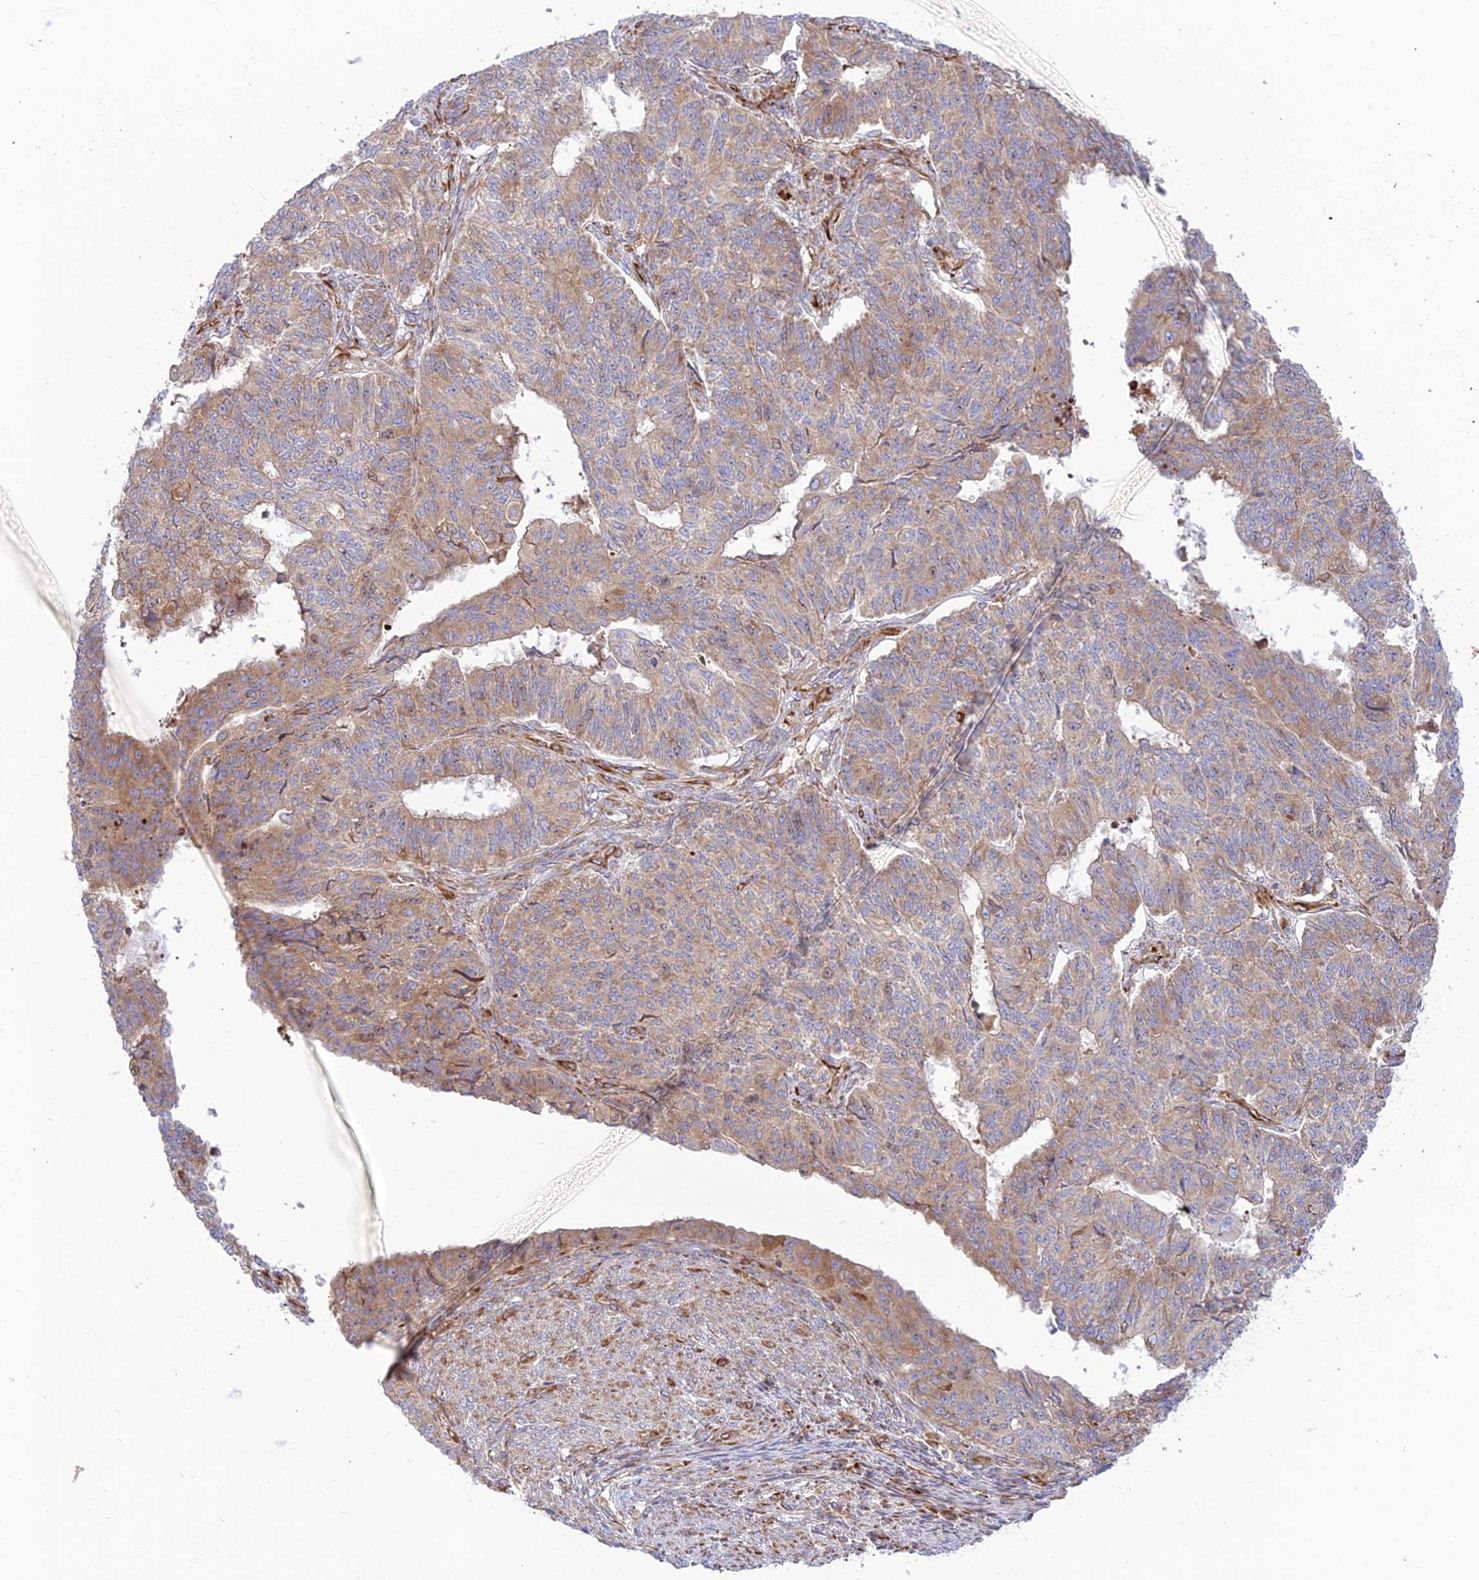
{"staining": {"intensity": "weak", "quantity": ">75%", "location": "cytoplasmic/membranous"}, "tissue": "endometrial cancer", "cell_type": "Tumor cells", "image_type": "cancer", "snomed": [{"axis": "morphology", "description": "Adenocarcinoma, NOS"}, {"axis": "topography", "description": "Endometrium"}], "caption": "The photomicrograph reveals a brown stain indicating the presence of a protein in the cytoplasmic/membranous of tumor cells in endometrial cancer (adenocarcinoma). Using DAB (brown) and hematoxylin (blue) stains, captured at high magnification using brightfield microscopy.", "gene": "PIMREG", "patient": {"sex": "female", "age": 32}}